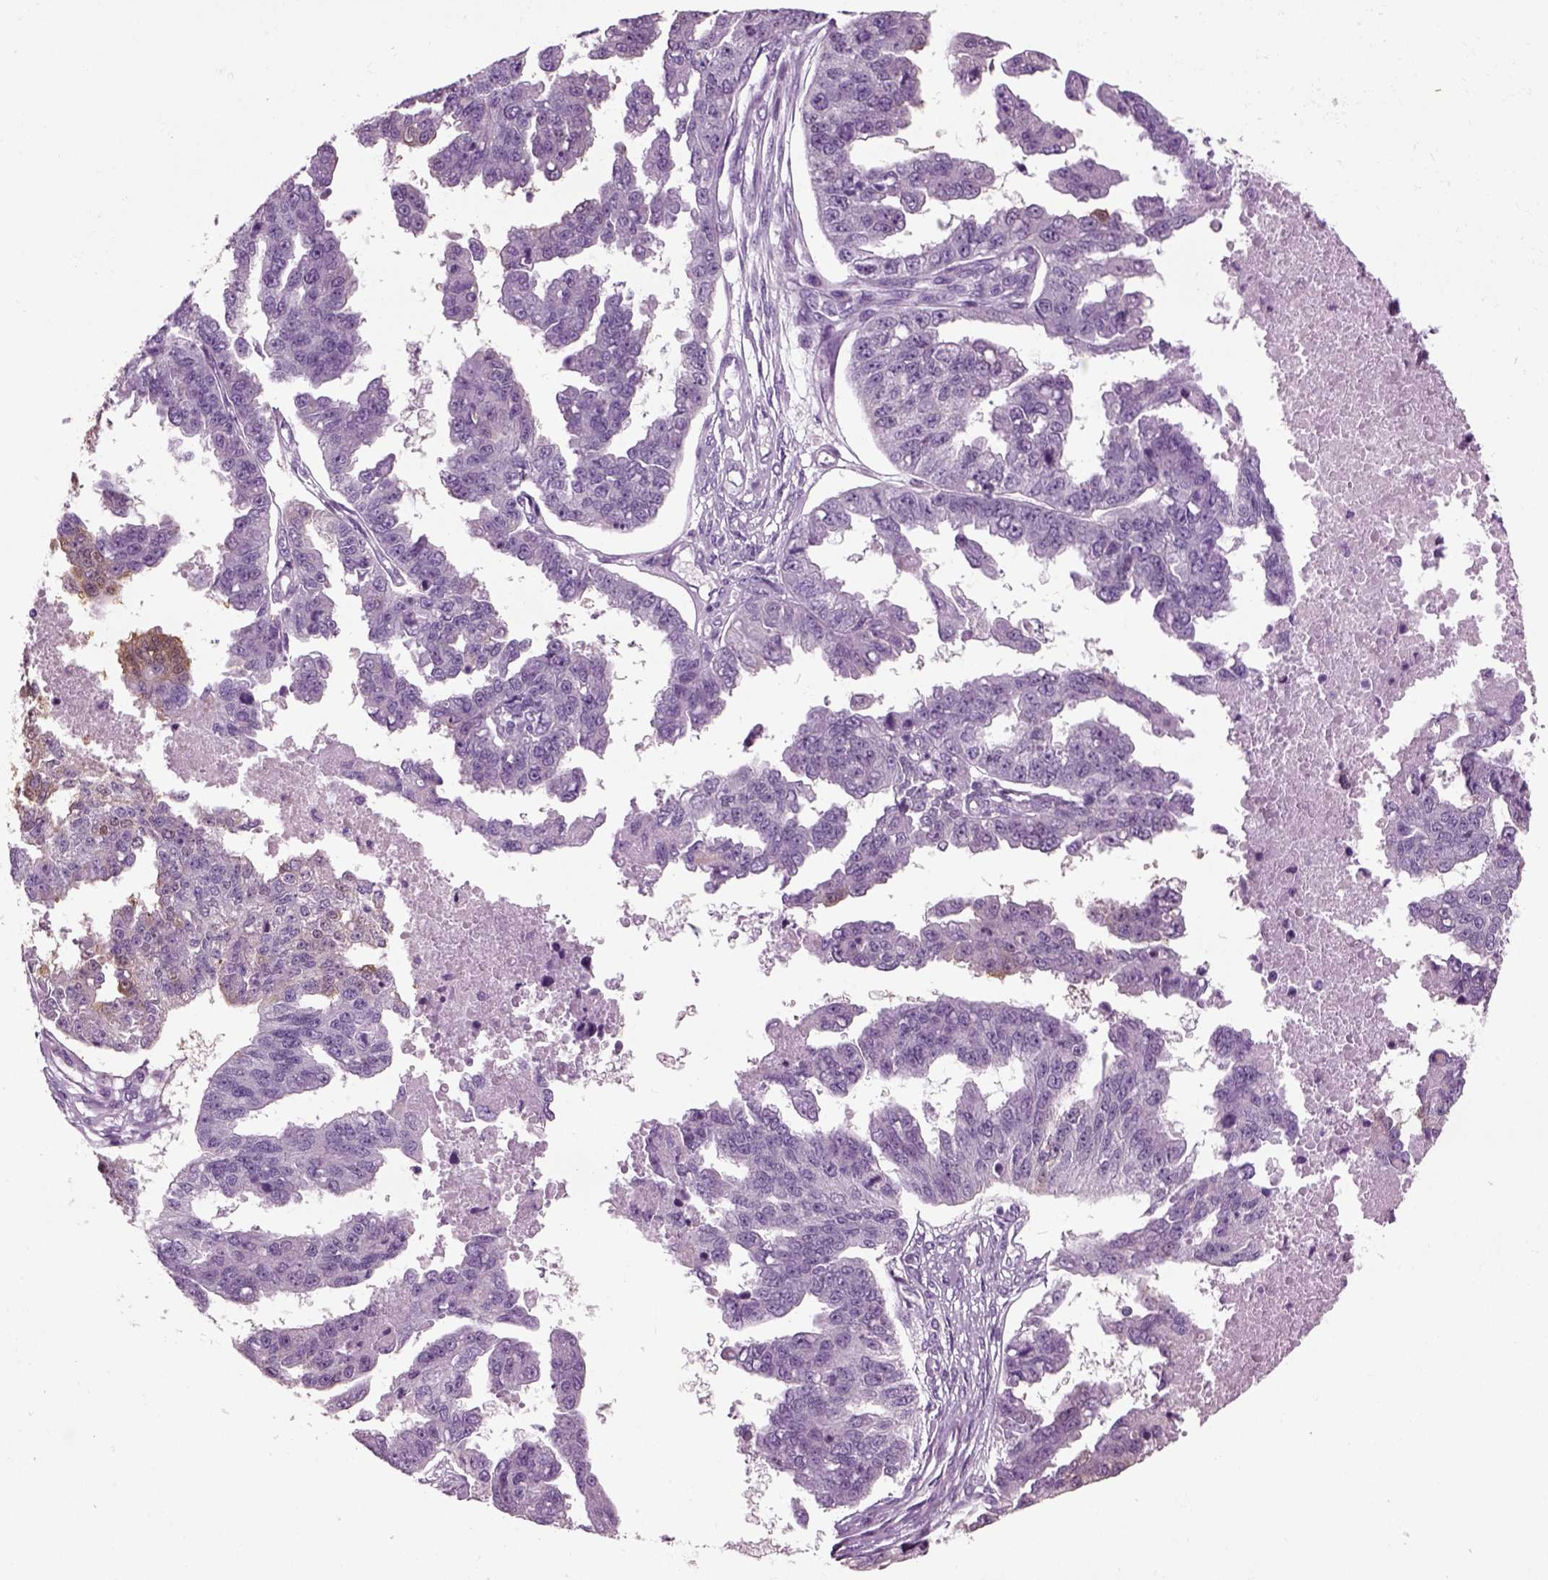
{"staining": {"intensity": "negative", "quantity": "none", "location": "none"}, "tissue": "ovarian cancer", "cell_type": "Tumor cells", "image_type": "cancer", "snomed": [{"axis": "morphology", "description": "Cystadenocarcinoma, serous, NOS"}, {"axis": "topography", "description": "Ovary"}], "caption": "DAB immunohistochemical staining of human ovarian cancer exhibits no significant expression in tumor cells.", "gene": "CRABP1", "patient": {"sex": "female", "age": 58}}